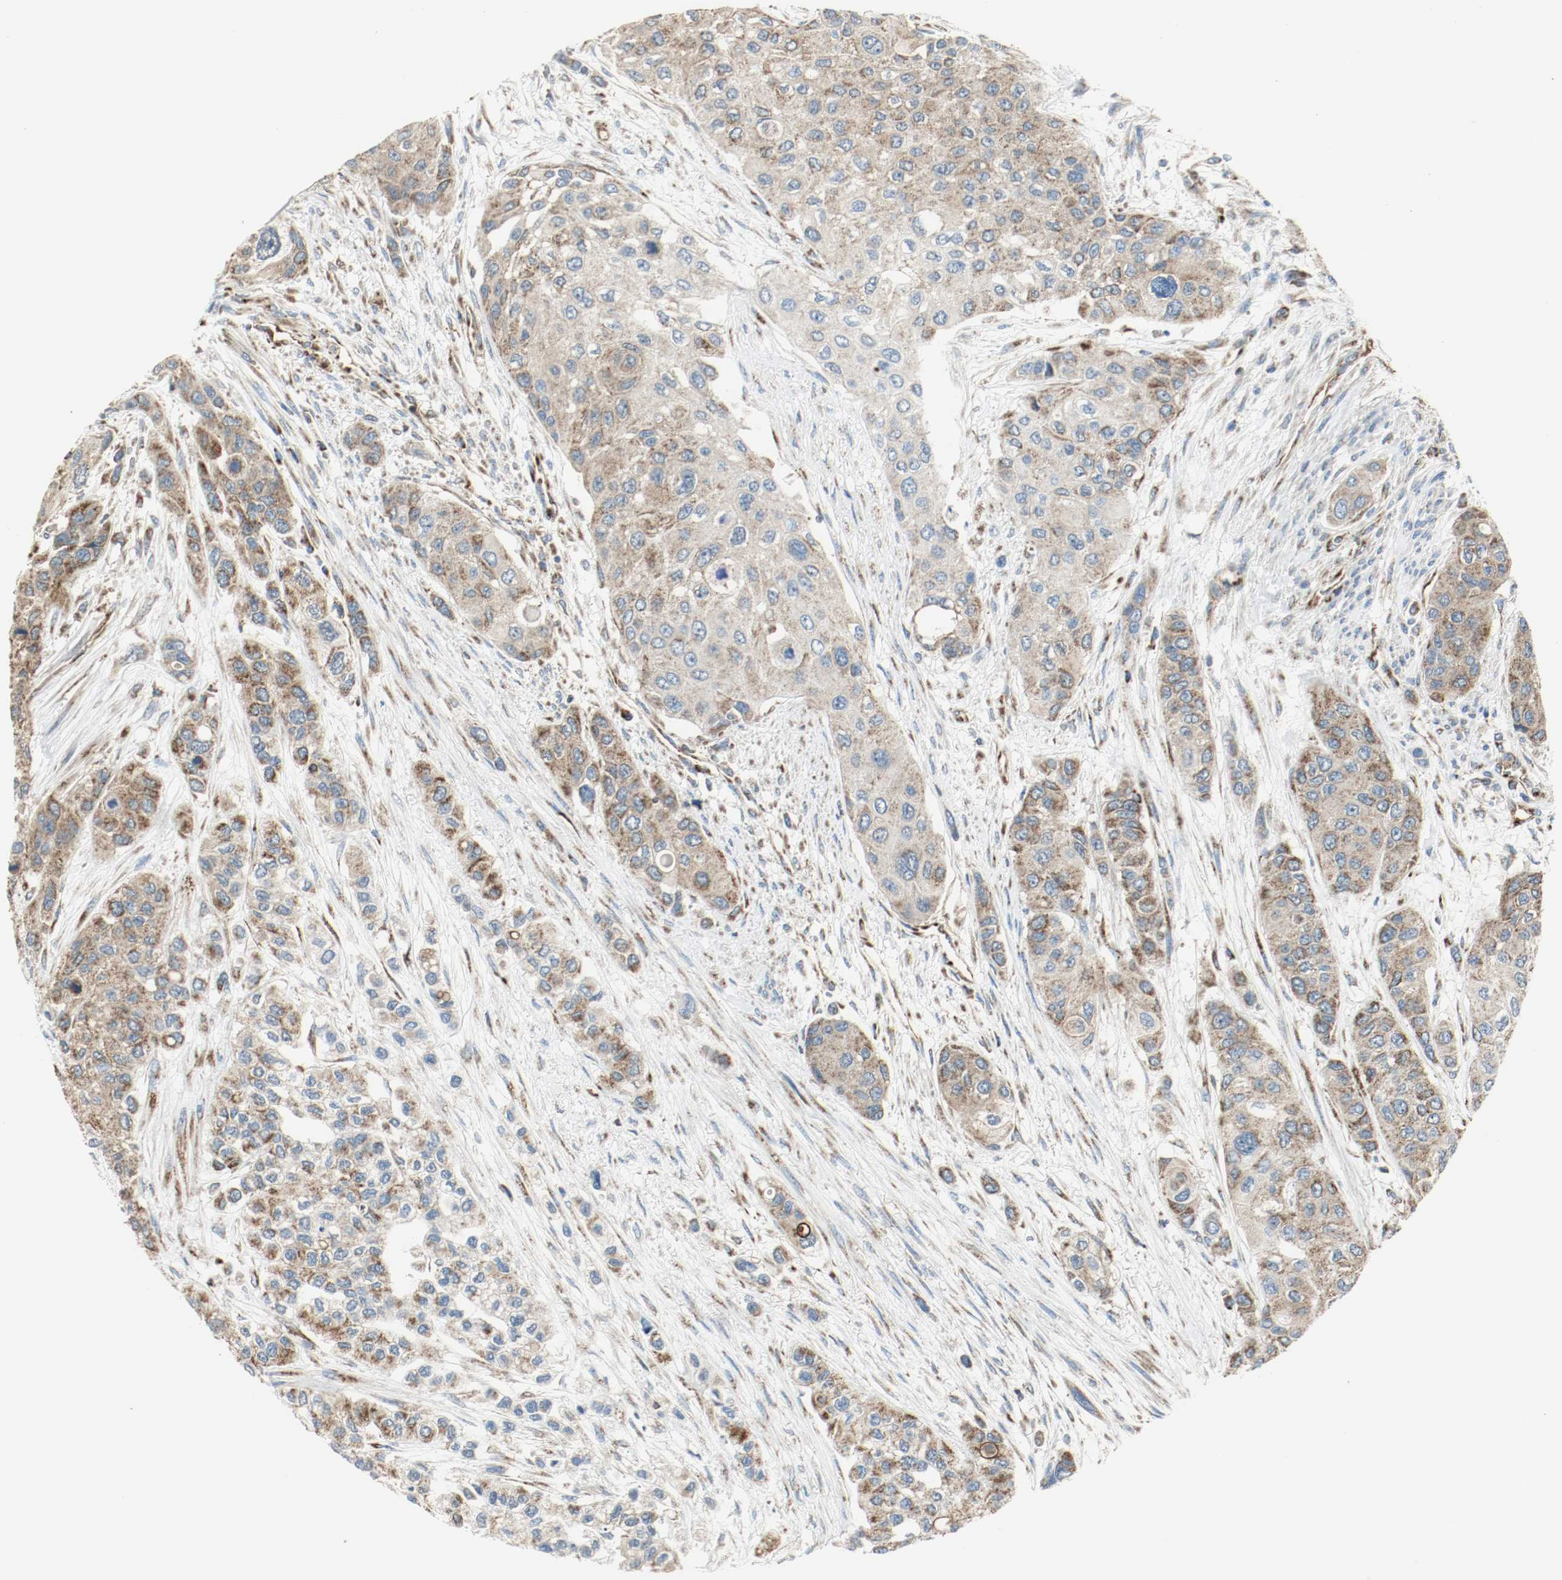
{"staining": {"intensity": "strong", "quantity": ">75%", "location": "cytoplasmic/membranous"}, "tissue": "urothelial cancer", "cell_type": "Tumor cells", "image_type": "cancer", "snomed": [{"axis": "morphology", "description": "Urothelial carcinoma, High grade"}, {"axis": "topography", "description": "Urinary bladder"}], "caption": "High-grade urothelial carcinoma stained with immunohistochemistry (IHC) demonstrates strong cytoplasmic/membranous positivity in approximately >75% of tumor cells. The staining is performed using DAB (3,3'-diaminobenzidine) brown chromogen to label protein expression. The nuclei are counter-stained blue using hematoxylin.", "gene": "PLCG1", "patient": {"sex": "female", "age": 56}}